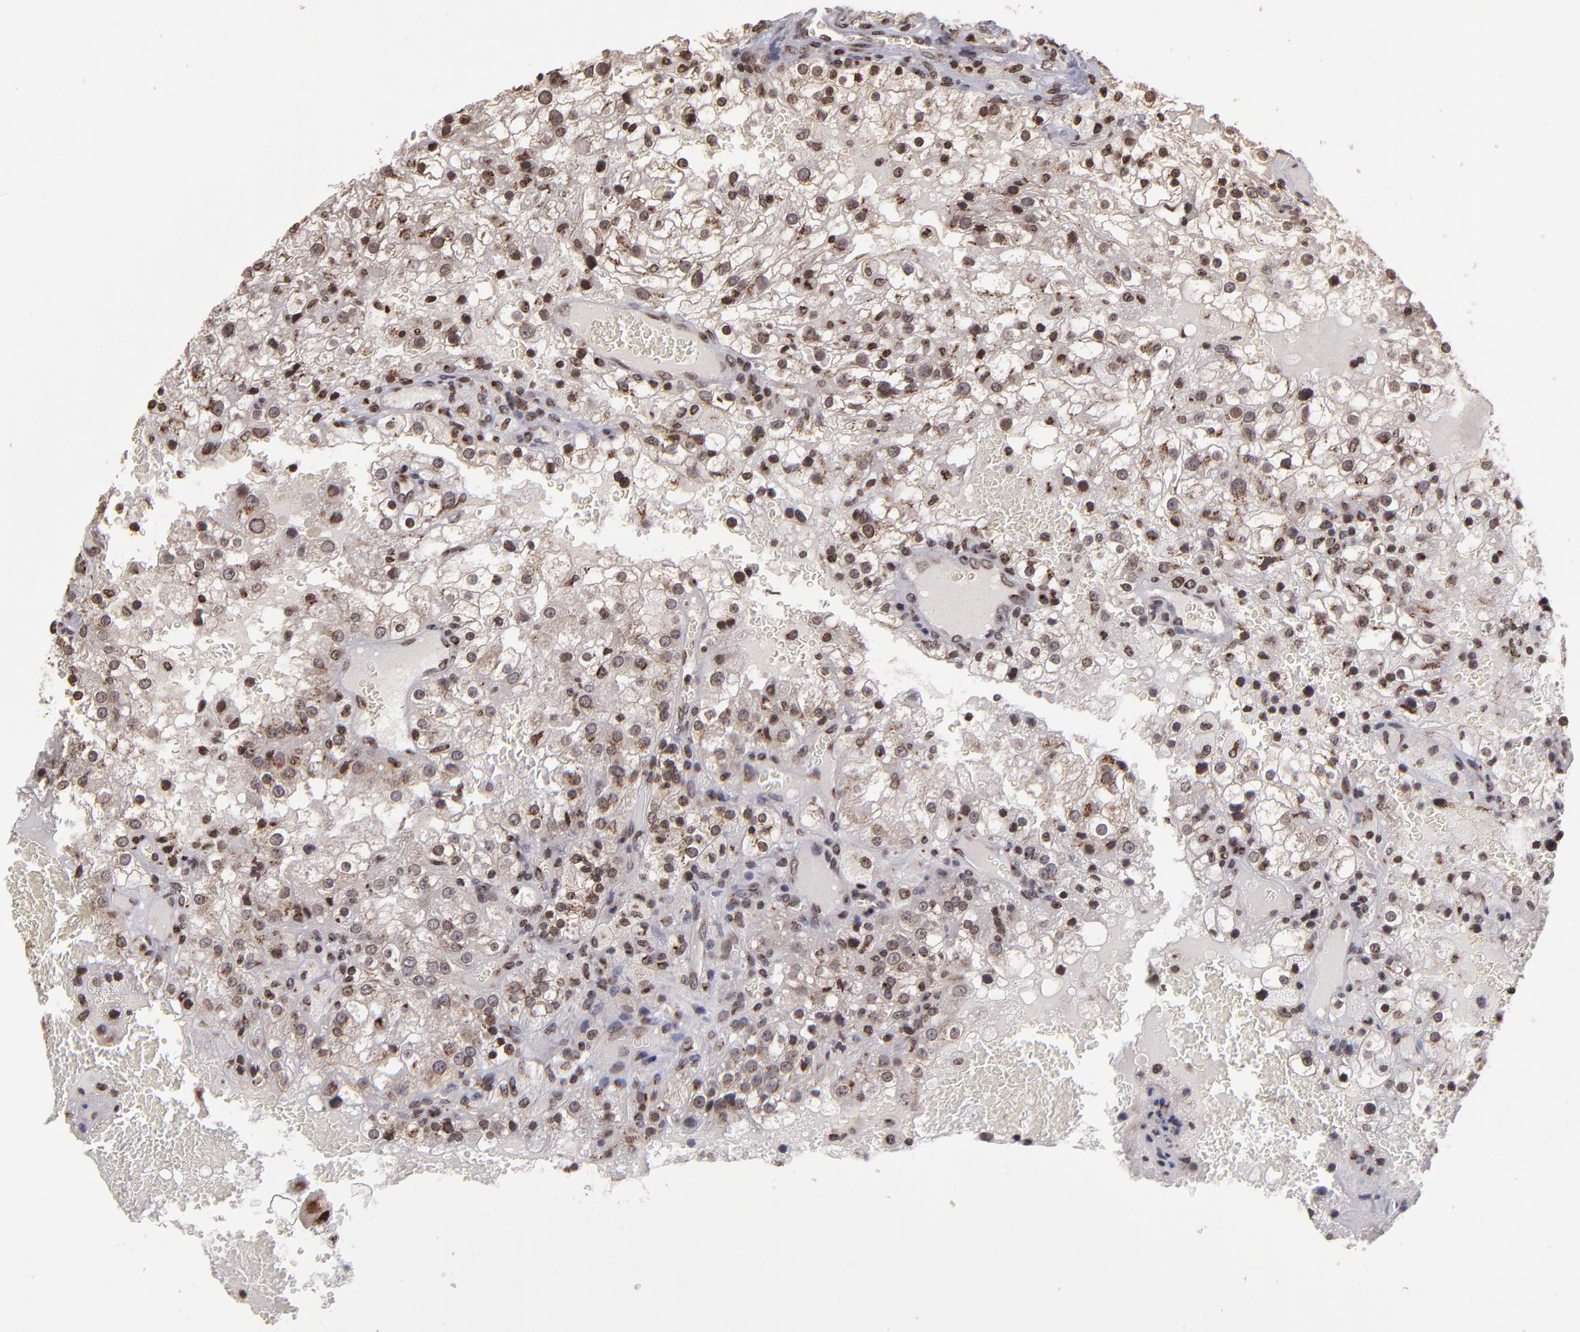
{"staining": {"intensity": "moderate", "quantity": ">75%", "location": "cytoplasmic/membranous,nuclear"}, "tissue": "renal cancer", "cell_type": "Tumor cells", "image_type": "cancer", "snomed": [{"axis": "morphology", "description": "Adenocarcinoma, NOS"}, {"axis": "topography", "description": "Kidney"}], "caption": "About >75% of tumor cells in renal adenocarcinoma display moderate cytoplasmic/membranous and nuclear protein staining as visualized by brown immunohistochemical staining.", "gene": "CSDC2", "patient": {"sex": "female", "age": 74}}